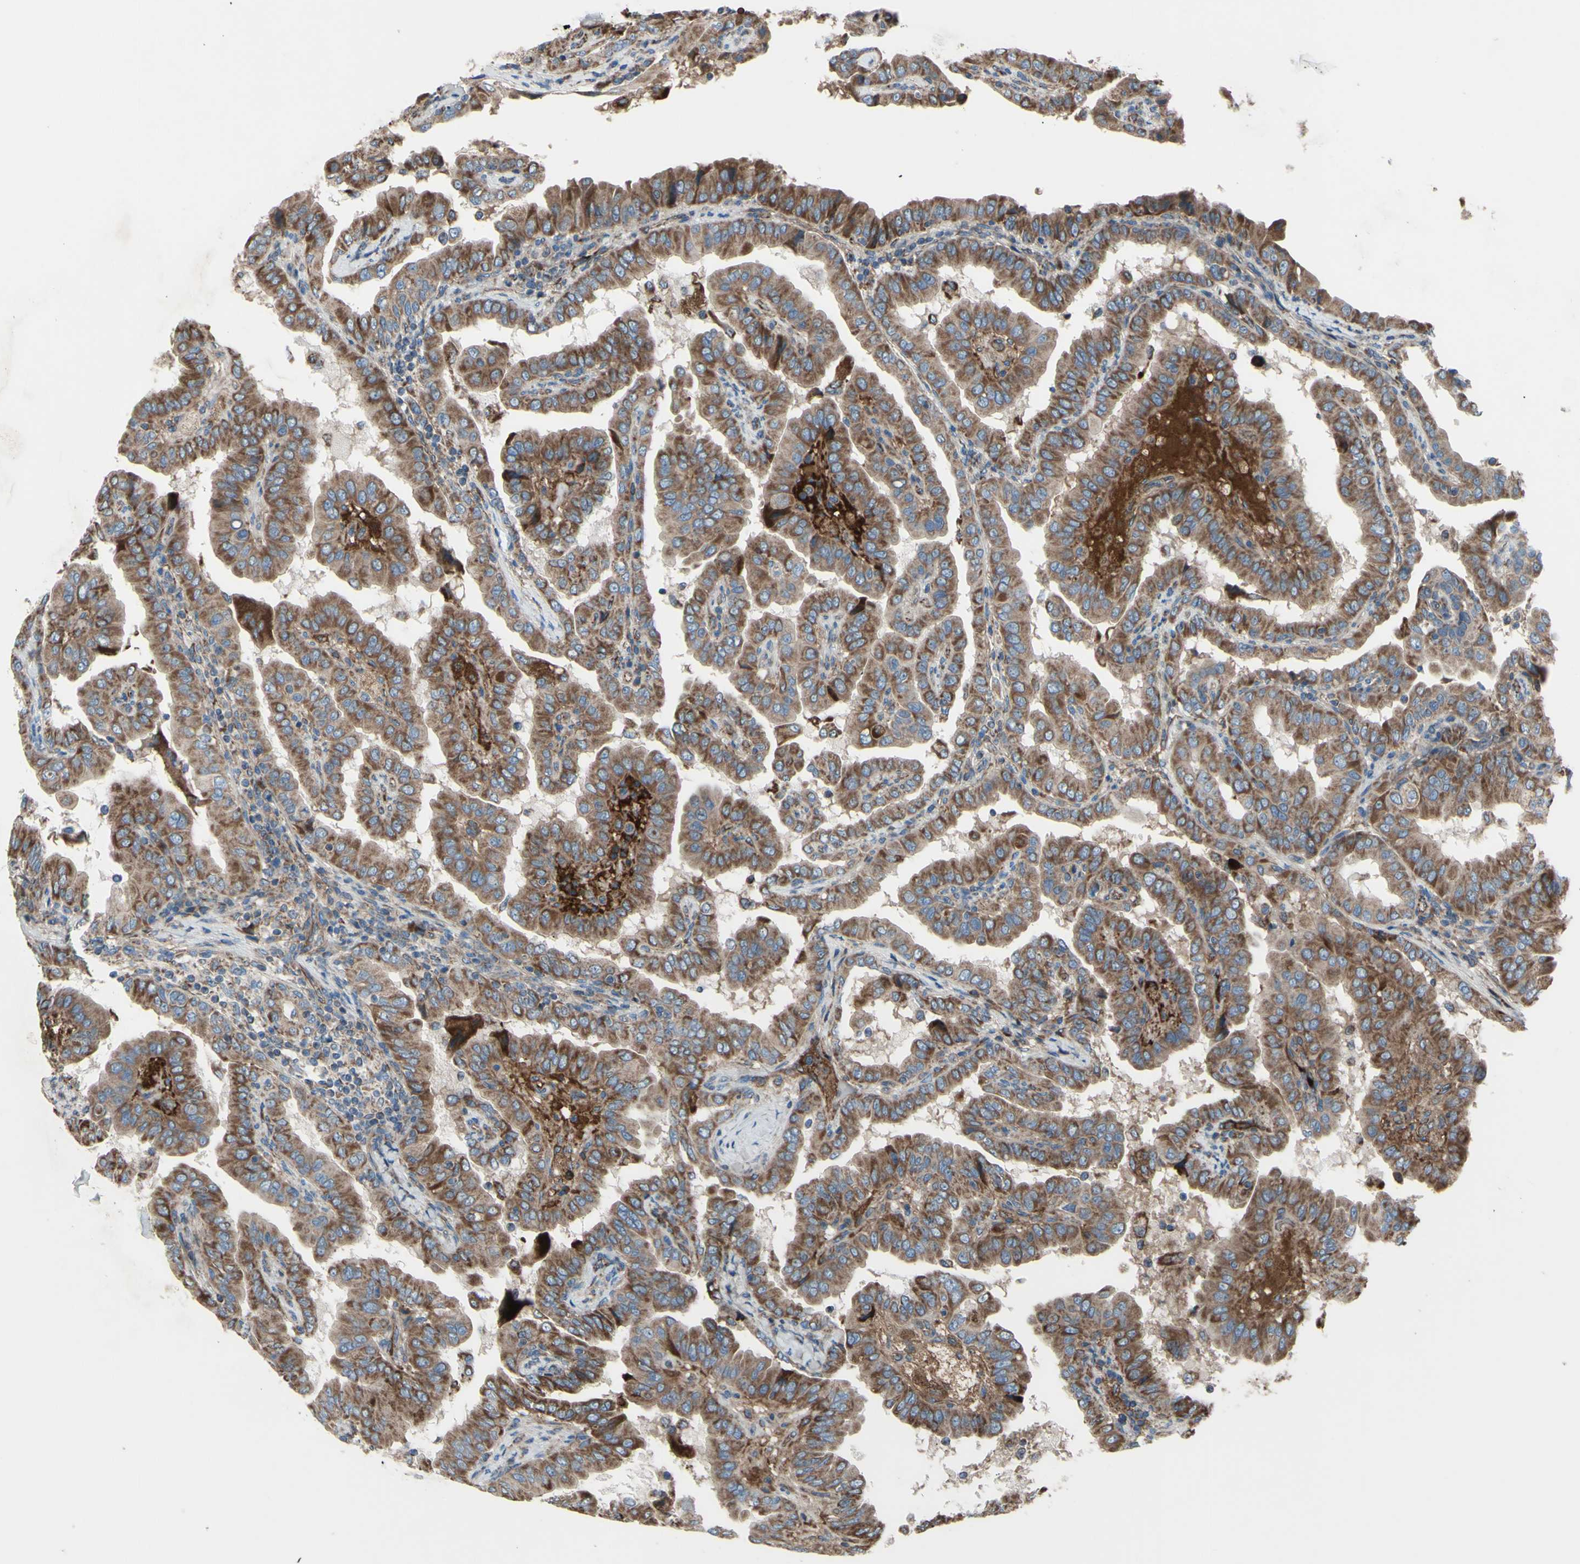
{"staining": {"intensity": "moderate", "quantity": ">75%", "location": "cytoplasmic/membranous"}, "tissue": "thyroid cancer", "cell_type": "Tumor cells", "image_type": "cancer", "snomed": [{"axis": "morphology", "description": "Papillary adenocarcinoma, NOS"}, {"axis": "topography", "description": "Thyroid gland"}], "caption": "Protein analysis of thyroid cancer tissue demonstrates moderate cytoplasmic/membranous staining in approximately >75% of tumor cells.", "gene": "EMC7", "patient": {"sex": "male", "age": 33}}